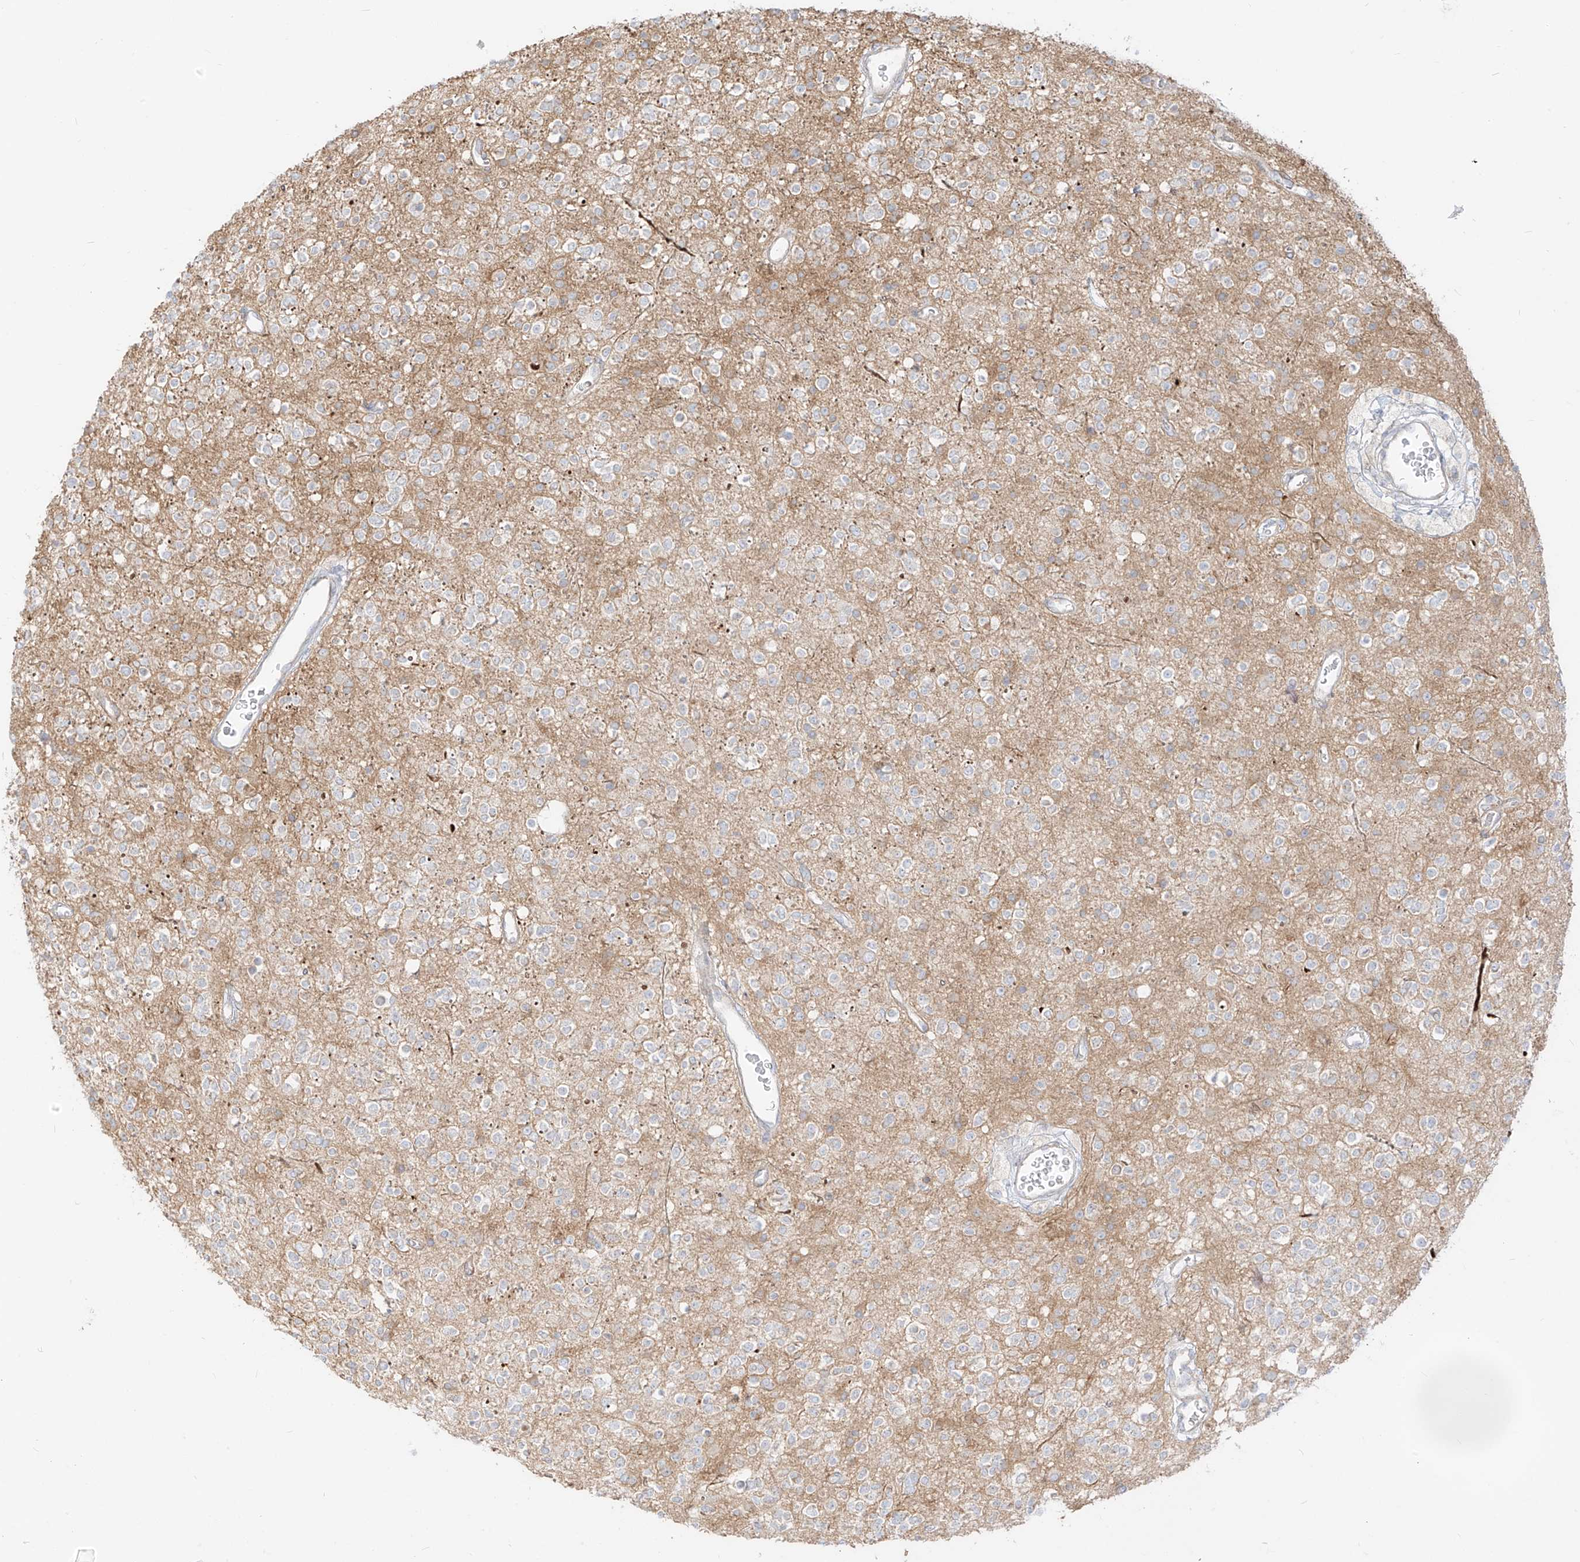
{"staining": {"intensity": "negative", "quantity": "none", "location": "none"}, "tissue": "glioma", "cell_type": "Tumor cells", "image_type": "cancer", "snomed": [{"axis": "morphology", "description": "Glioma, malignant, High grade"}, {"axis": "topography", "description": "Brain"}], "caption": "Tumor cells are negative for brown protein staining in glioma.", "gene": "ZIM3", "patient": {"sex": "male", "age": 34}}